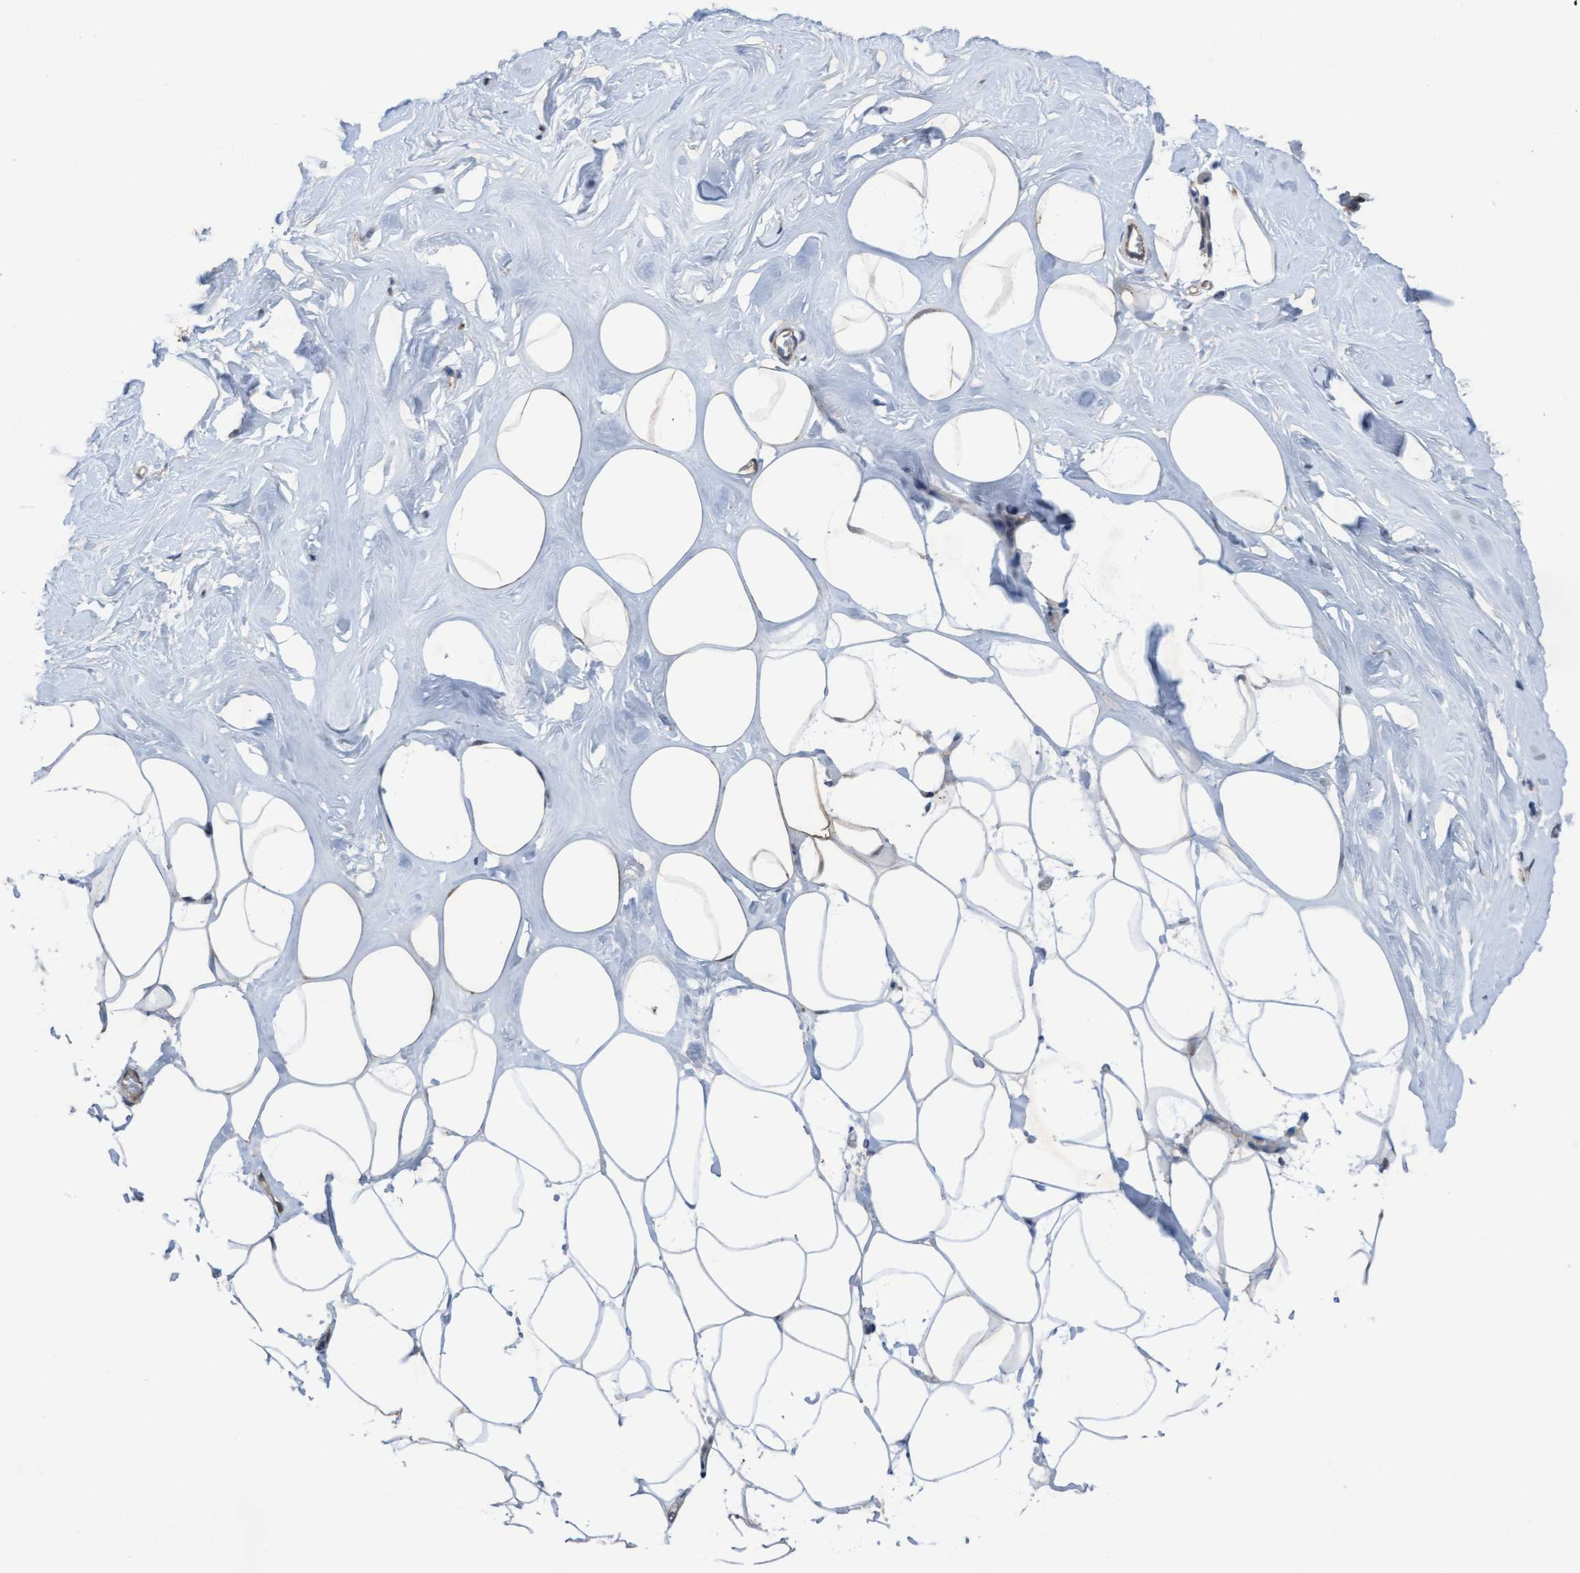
{"staining": {"intensity": "weak", "quantity": ">75%", "location": "cytoplasmic/membranous"}, "tissue": "adipose tissue", "cell_type": "Adipocytes", "image_type": "normal", "snomed": [{"axis": "morphology", "description": "Normal tissue, NOS"}, {"axis": "morphology", "description": "Fibrosis, NOS"}, {"axis": "topography", "description": "Breast"}, {"axis": "topography", "description": "Adipose tissue"}], "caption": "This micrograph exhibits immunohistochemistry staining of benign adipose tissue, with low weak cytoplasmic/membranous expression in about >75% of adipocytes.", "gene": "PLCD1", "patient": {"sex": "female", "age": 39}}